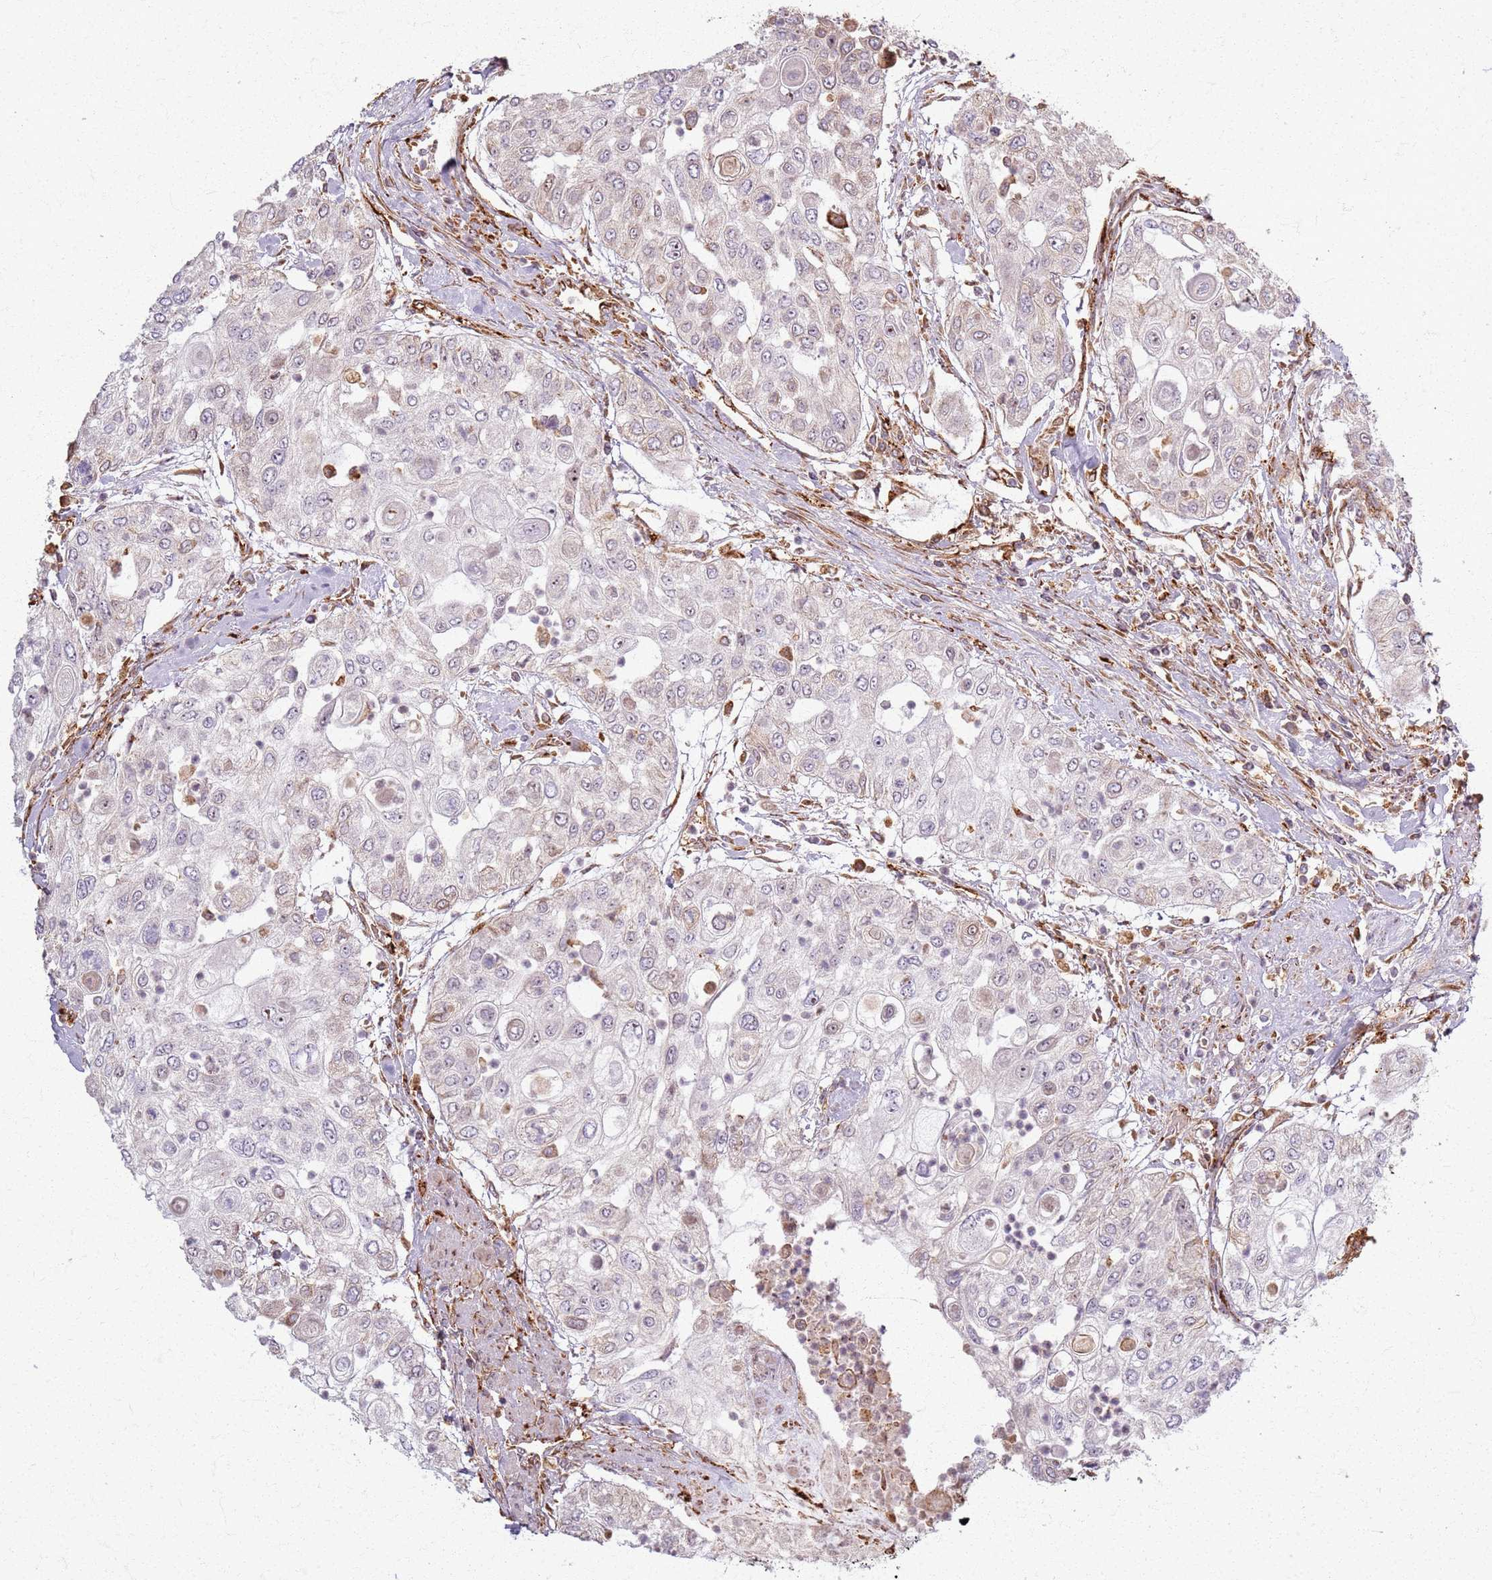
{"staining": {"intensity": "weak", "quantity": "25%-75%", "location": "cytoplasmic/membranous"}, "tissue": "urothelial cancer", "cell_type": "Tumor cells", "image_type": "cancer", "snomed": [{"axis": "morphology", "description": "Urothelial carcinoma, High grade"}, {"axis": "topography", "description": "Urinary bladder"}], "caption": "Protein expression analysis of human urothelial cancer reveals weak cytoplasmic/membranous expression in about 25%-75% of tumor cells. (Stains: DAB (3,3'-diaminobenzidine) in brown, nuclei in blue, Microscopy: brightfield microscopy at high magnification).", "gene": "KRI1", "patient": {"sex": "female", "age": 79}}